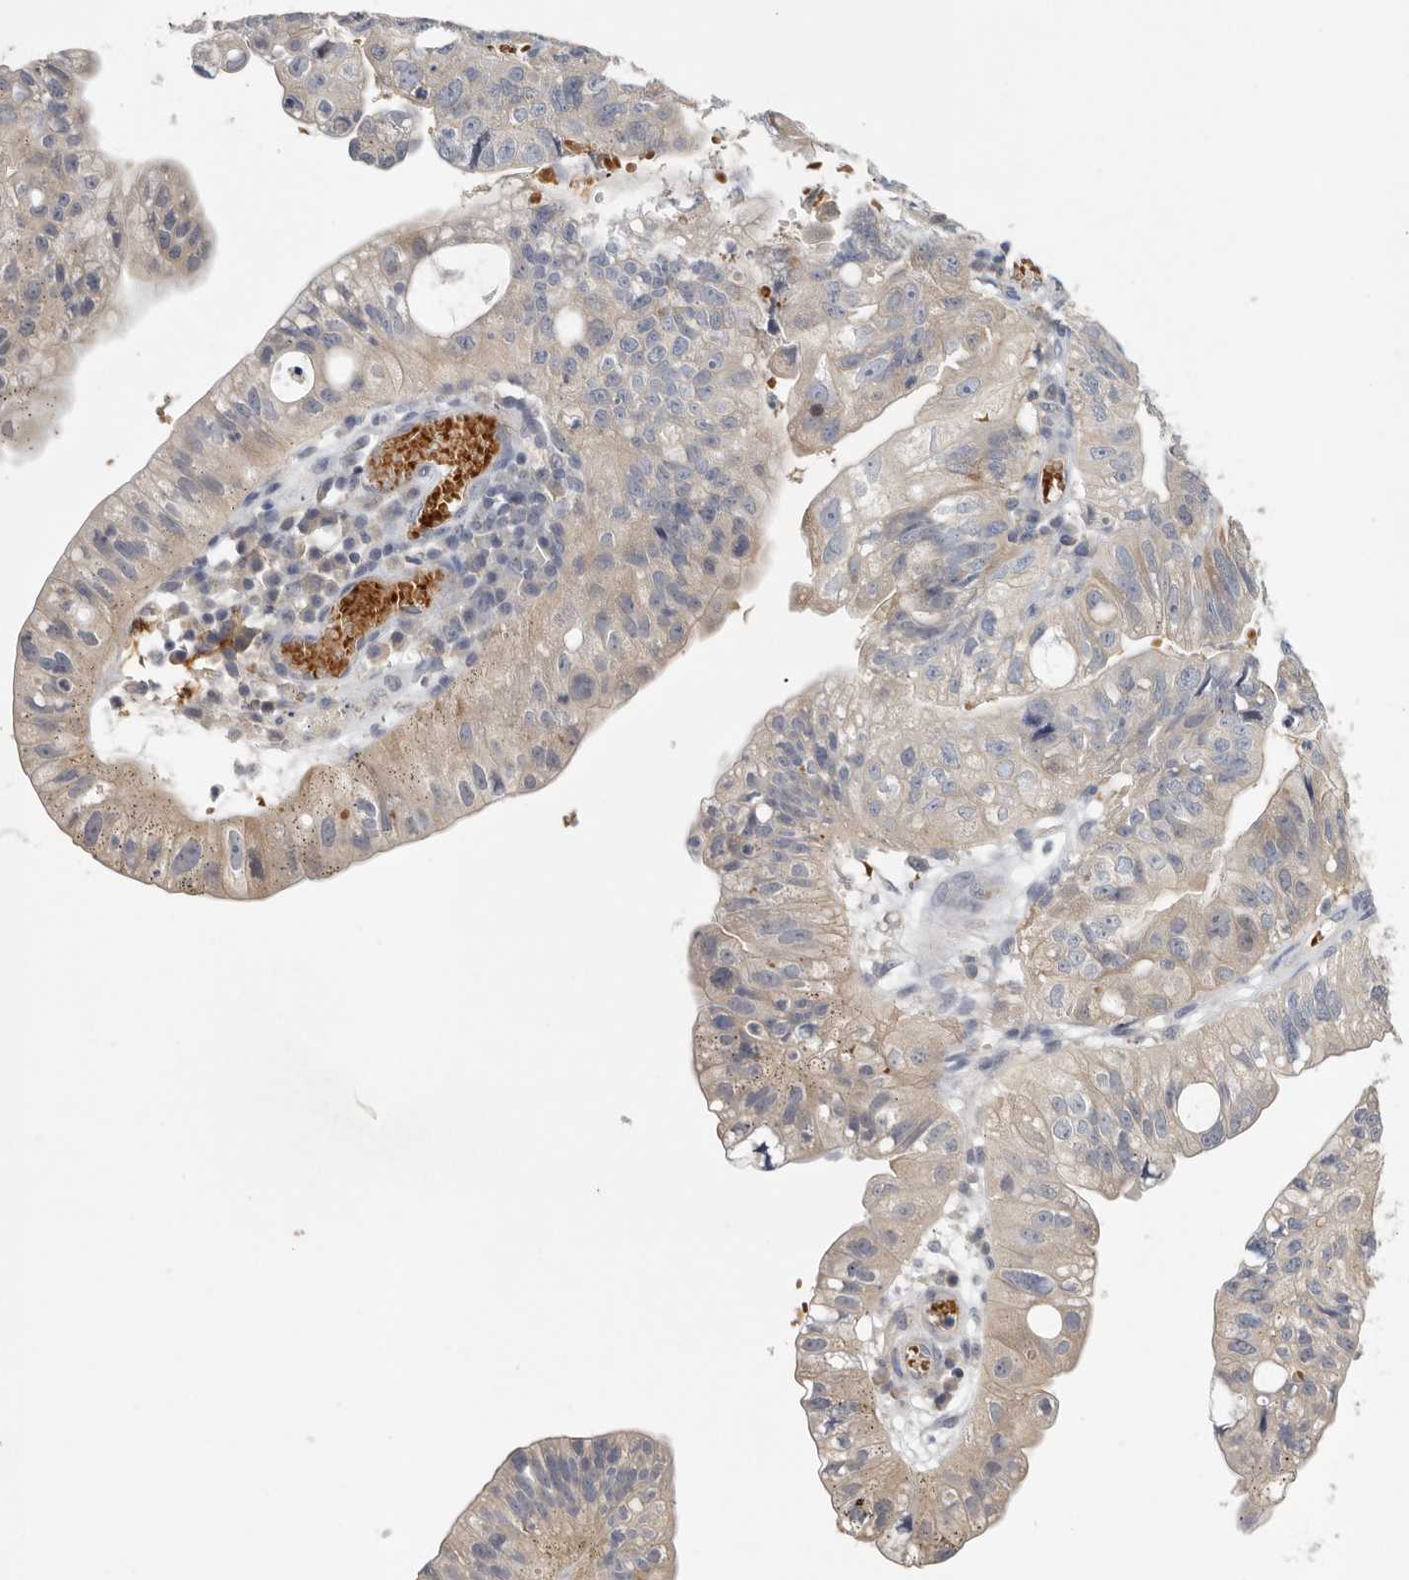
{"staining": {"intensity": "weak", "quantity": "<25%", "location": "cytoplasmic/membranous"}, "tissue": "stomach cancer", "cell_type": "Tumor cells", "image_type": "cancer", "snomed": [{"axis": "morphology", "description": "Adenocarcinoma, NOS"}, {"axis": "topography", "description": "Stomach"}], "caption": "This is an immunohistochemistry (IHC) image of adenocarcinoma (stomach). There is no staining in tumor cells.", "gene": "CFAP298", "patient": {"sex": "male", "age": 59}}